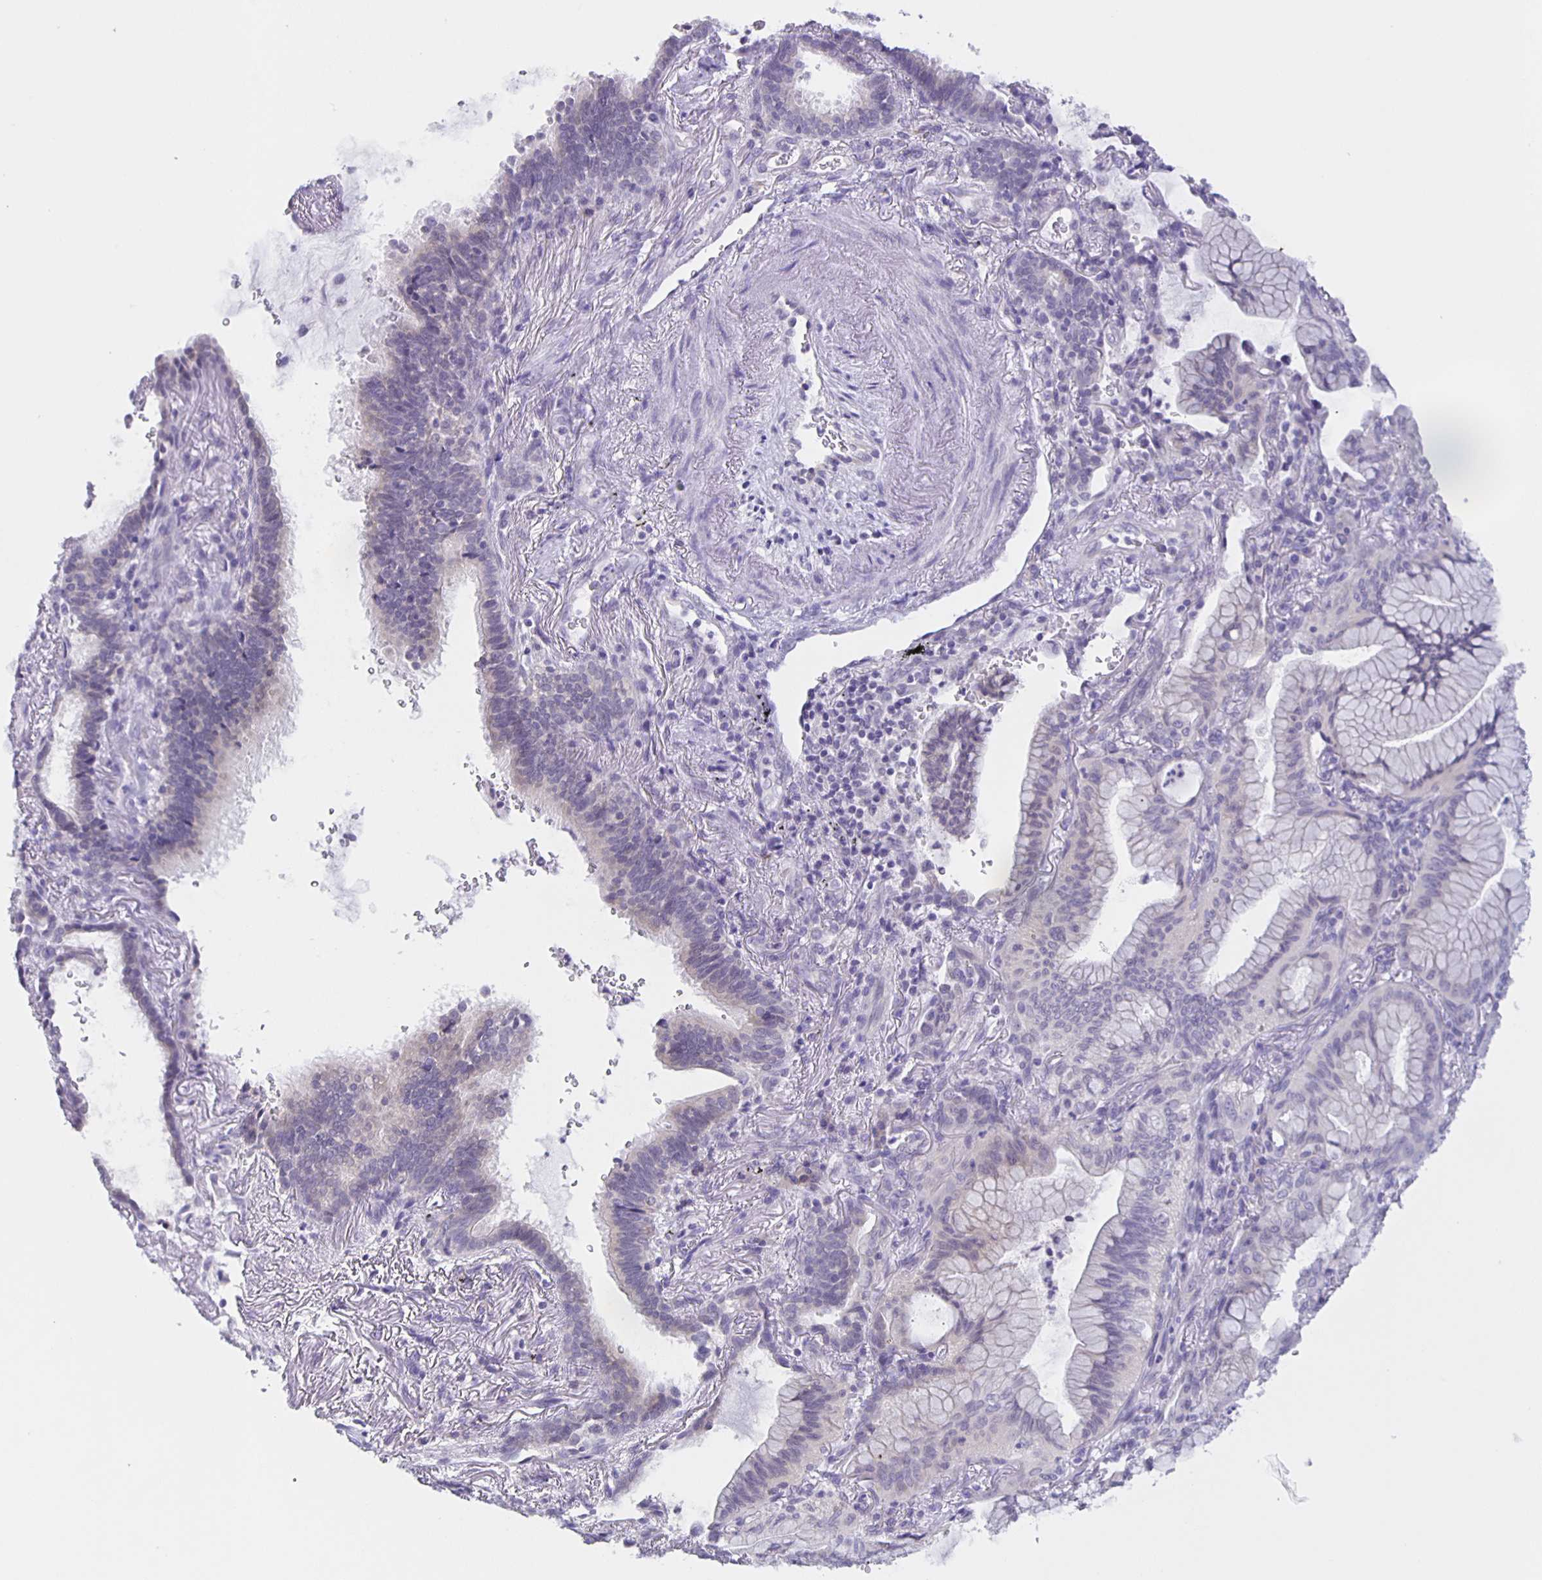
{"staining": {"intensity": "negative", "quantity": "none", "location": "none"}, "tissue": "lung cancer", "cell_type": "Tumor cells", "image_type": "cancer", "snomed": [{"axis": "morphology", "description": "Adenocarcinoma, NOS"}, {"axis": "topography", "description": "Lung"}], "caption": "A high-resolution histopathology image shows IHC staining of lung cancer, which shows no significant staining in tumor cells. Nuclei are stained in blue.", "gene": "SLC12A3", "patient": {"sex": "male", "age": 77}}